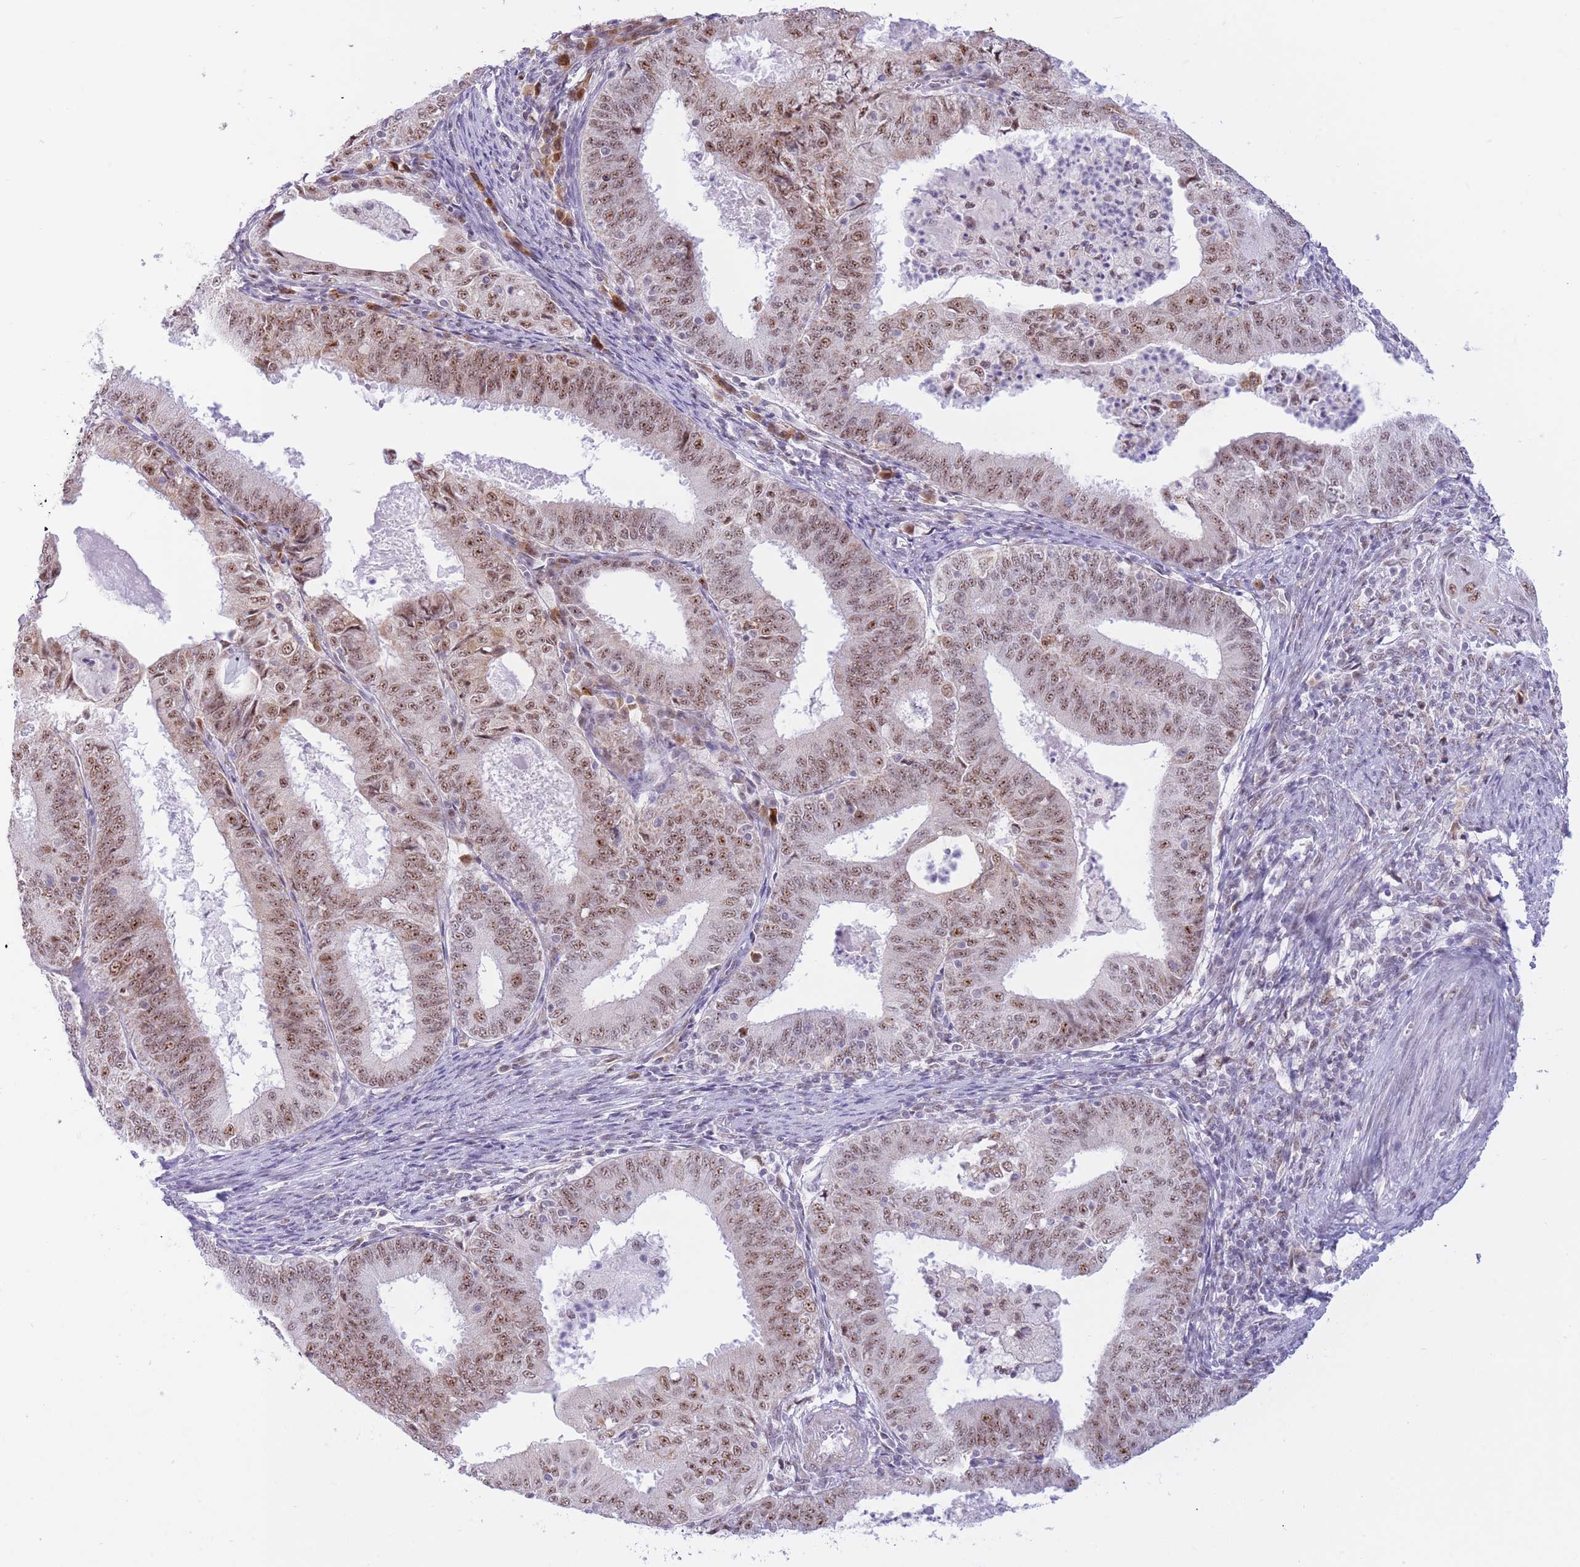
{"staining": {"intensity": "moderate", "quantity": ">75%", "location": "nuclear"}, "tissue": "endometrial cancer", "cell_type": "Tumor cells", "image_type": "cancer", "snomed": [{"axis": "morphology", "description": "Adenocarcinoma, NOS"}, {"axis": "topography", "description": "Endometrium"}], "caption": "Adenocarcinoma (endometrial) stained for a protein exhibits moderate nuclear positivity in tumor cells.", "gene": "CYP2B6", "patient": {"sex": "female", "age": 57}}